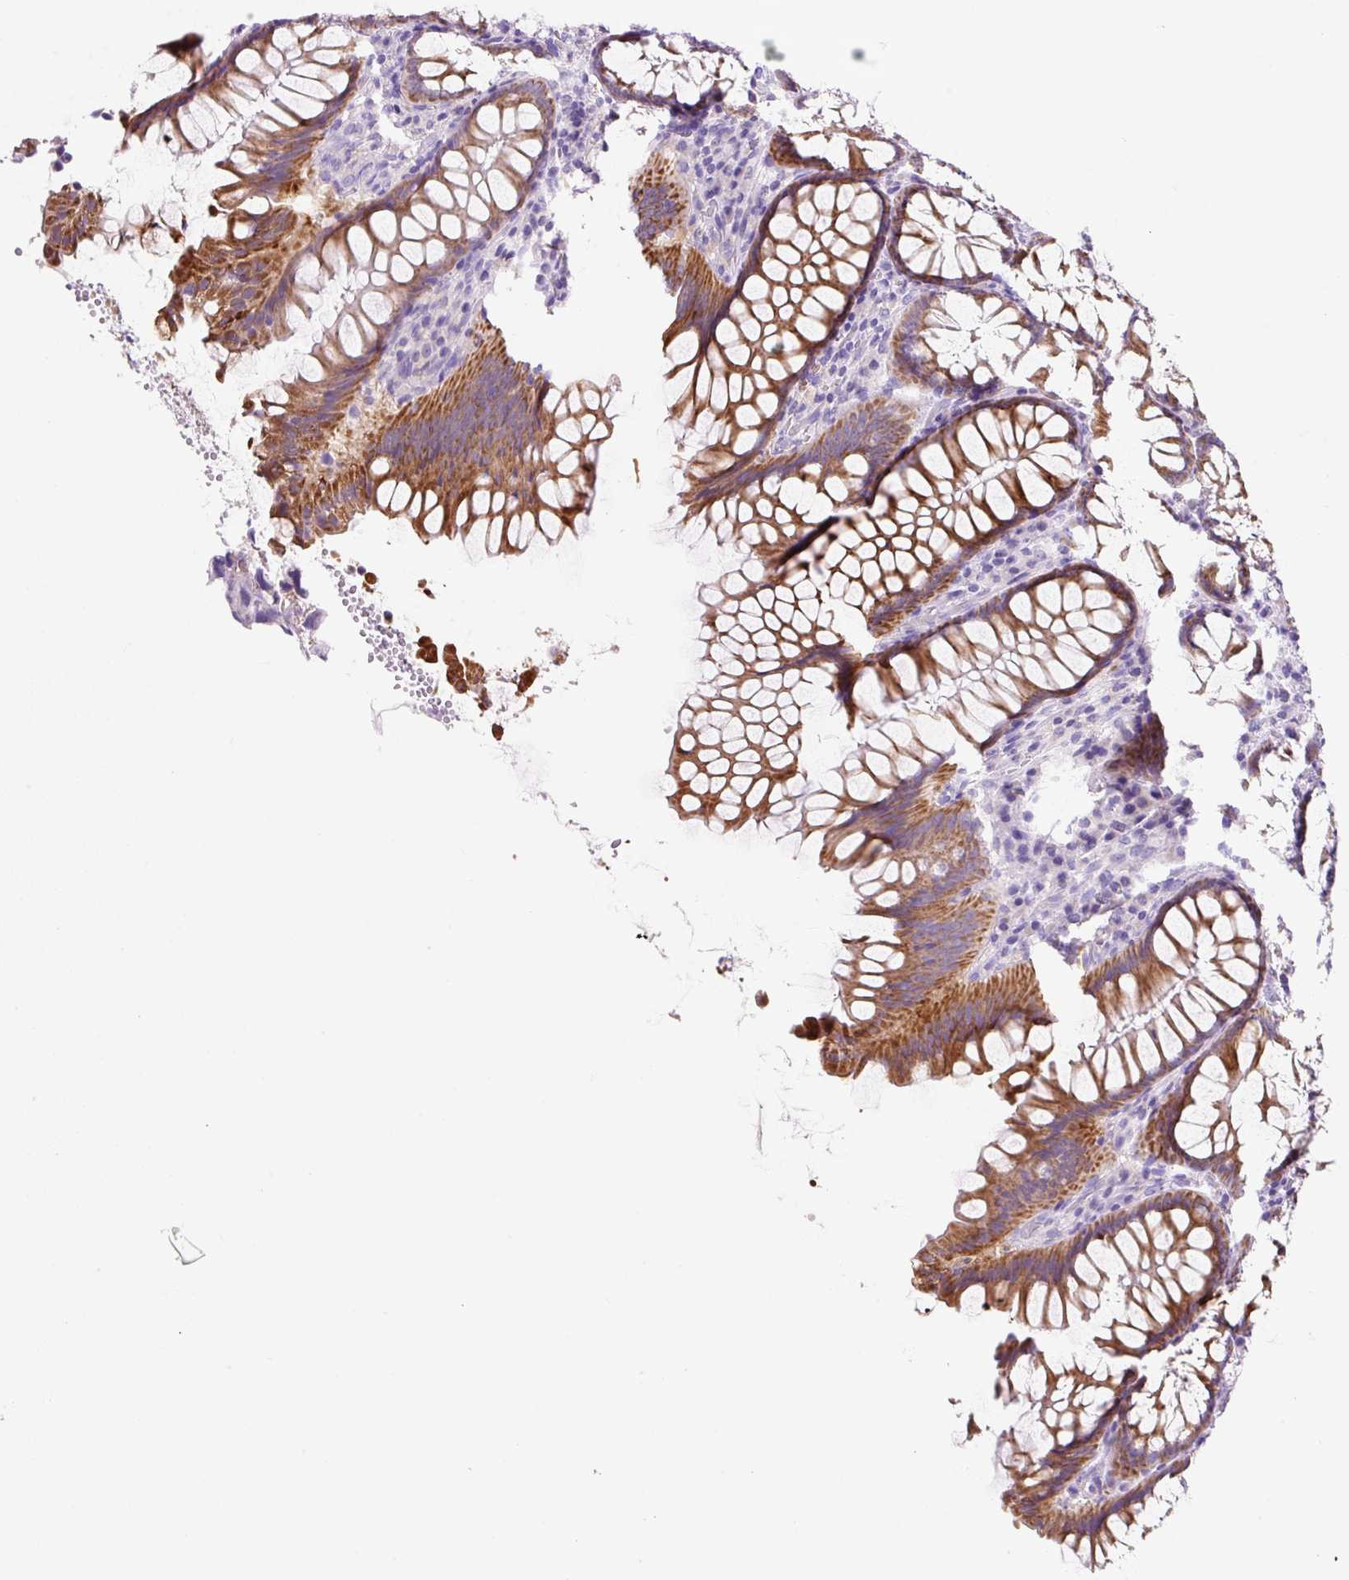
{"staining": {"intensity": "negative", "quantity": "none", "location": "none"}, "tissue": "colon", "cell_type": "Endothelial cells", "image_type": "normal", "snomed": [{"axis": "morphology", "description": "Normal tissue, NOS"}, {"axis": "topography", "description": "Colon"}], "caption": "This histopathology image is of benign colon stained with immunohistochemistry (IHC) to label a protein in brown with the nuclei are counter-stained blue. There is no staining in endothelial cells.", "gene": "NDST3", "patient": {"sex": "female", "age": 79}}